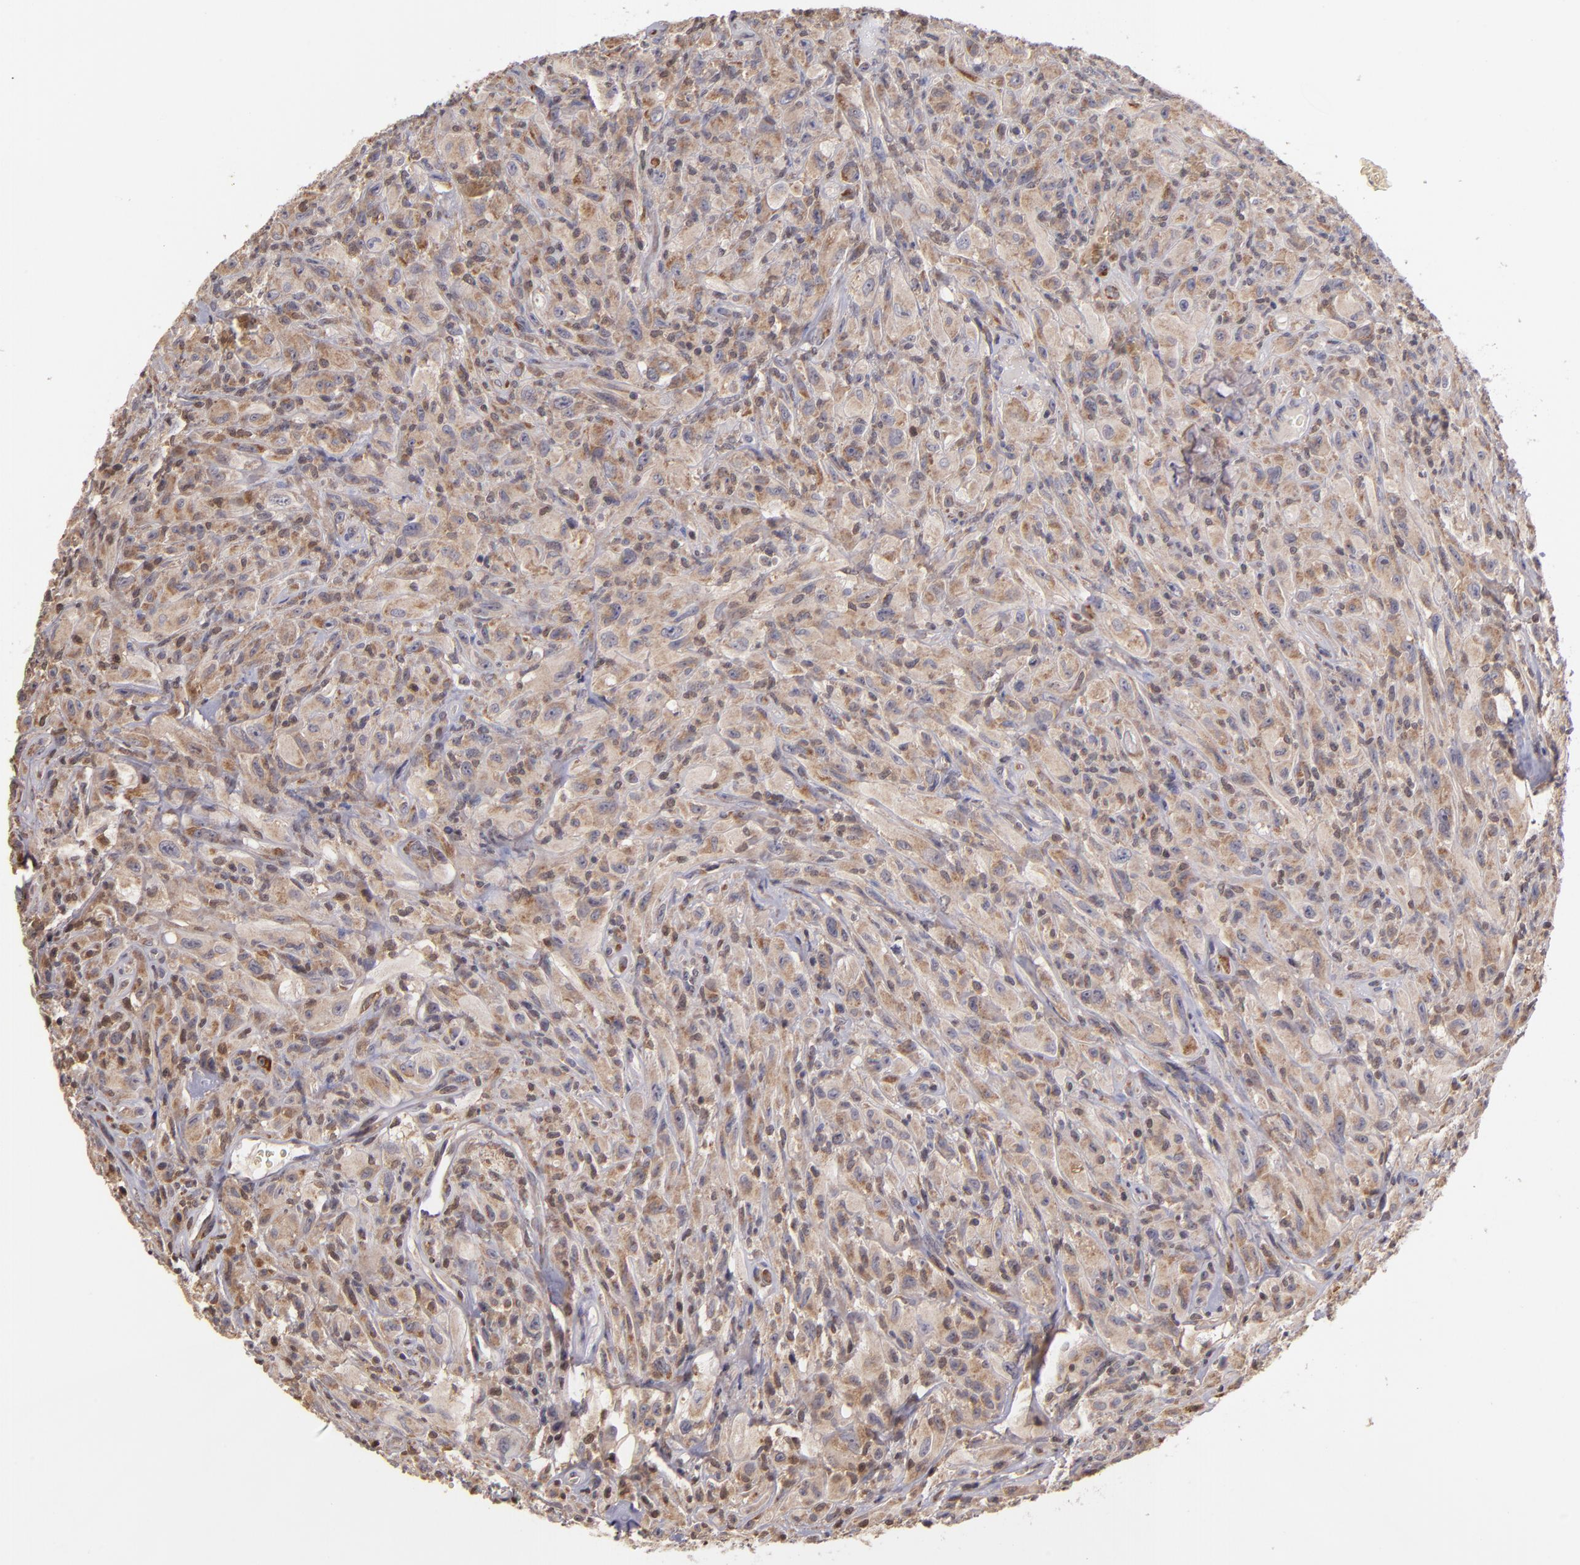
{"staining": {"intensity": "weak", "quantity": ">75%", "location": "cytoplasmic/membranous"}, "tissue": "glioma", "cell_type": "Tumor cells", "image_type": "cancer", "snomed": [{"axis": "morphology", "description": "Glioma, malignant, High grade"}, {"axis": "topography", "description": "Brain"}], "caption": "Glioma stained with a brown dye exhibits weak cytoplasmic/membranous positive expression in about >75% of tumor cells.", "gene": "CASP1", "patient": {"sex": "male", "age": 48}}